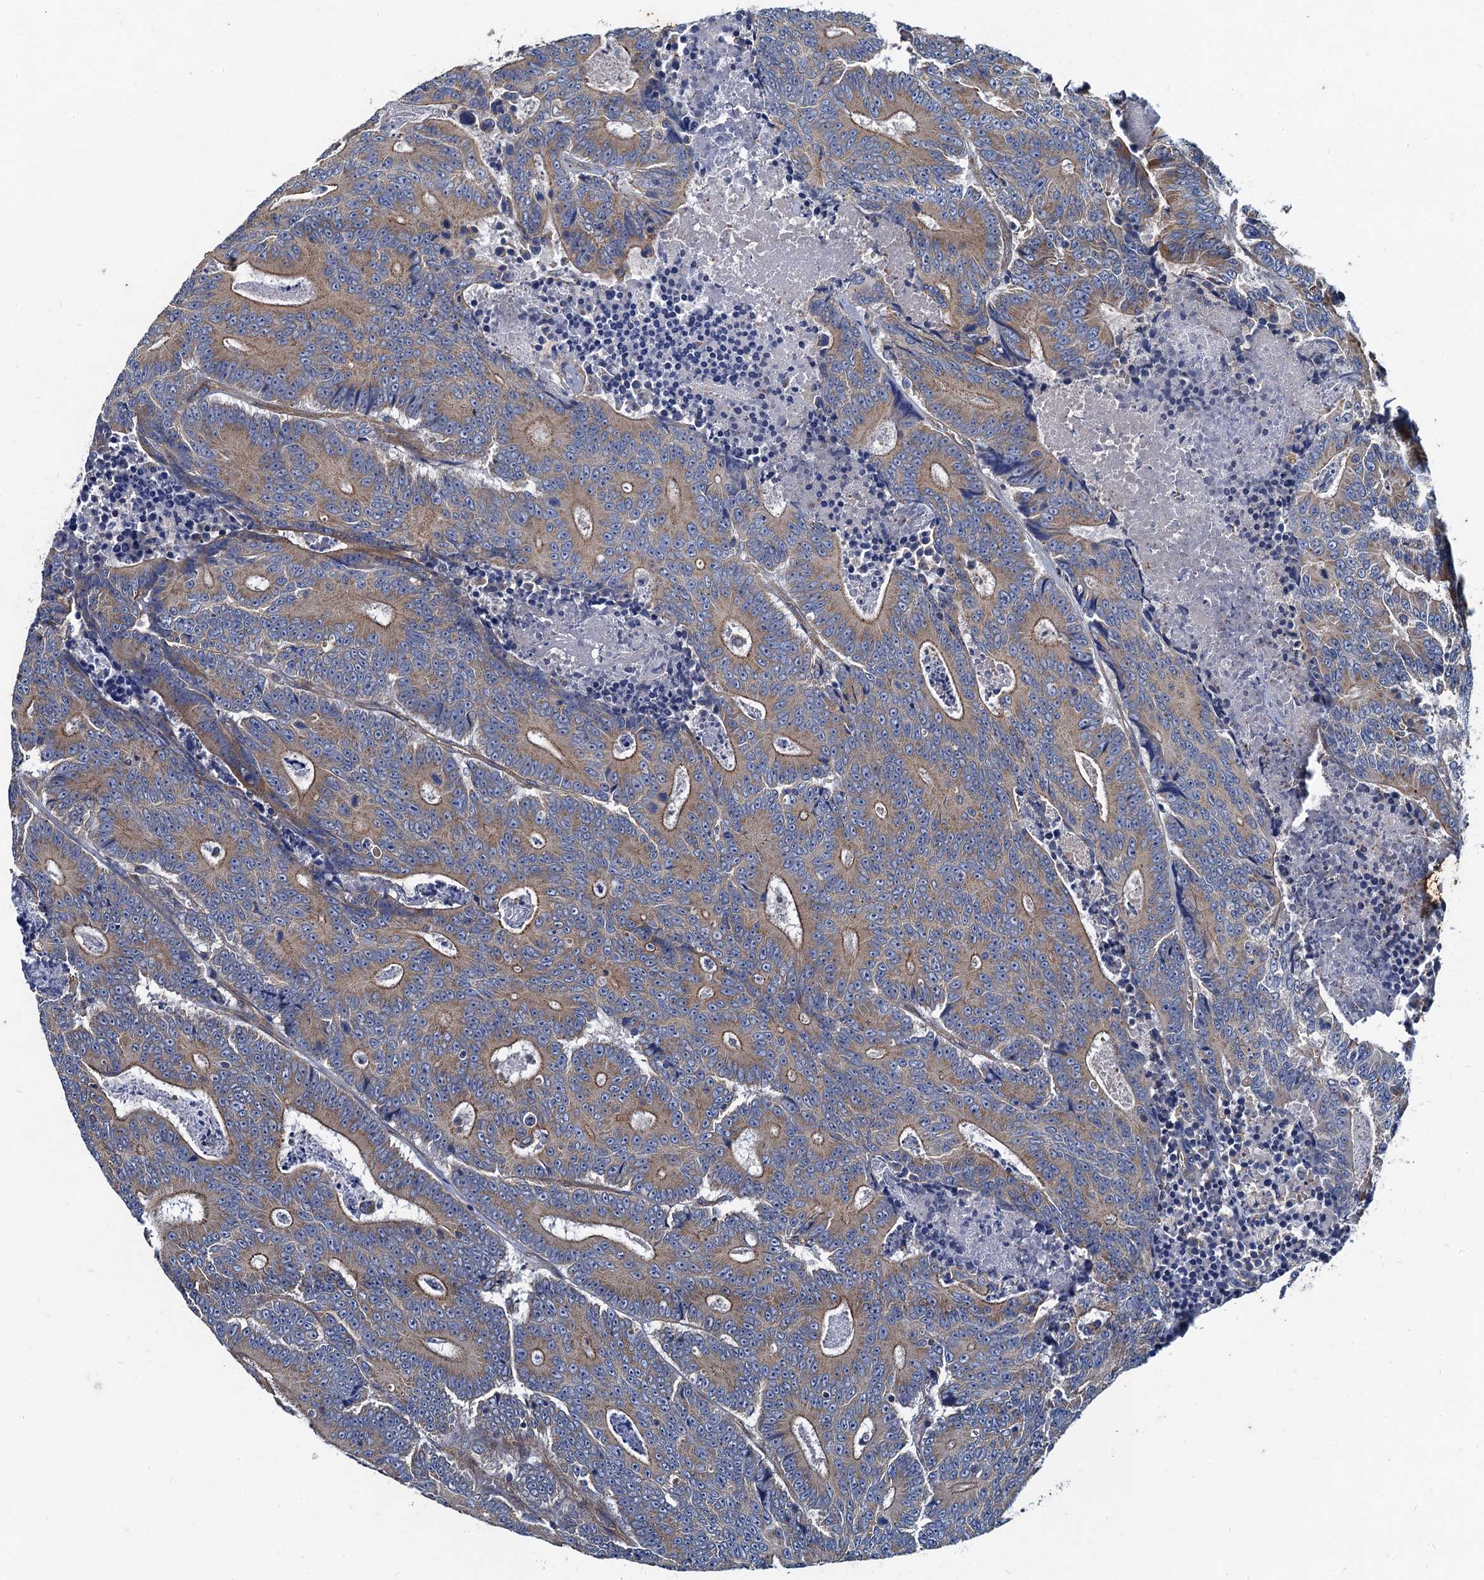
{"staining": {"intensity": "weak", "quantity": ">75%", "location": "cytoplasmic/membranous"}, "tissue": "colorectal cancer", "cell_type": "Tumor cells", "image_type": "cancer", "snomed": [{"axis": "morphology", "description": "Adenocarcinoma, NOS"}, {"axis": "topography", "description": "Colon"}], "caption": "A brown stain labels weak cytoplasmic/membranous staining of a protein in human colorectal cancer tumor cells.", "gene": "NGRN", "patient": {"sex": "male", "age": 83}}